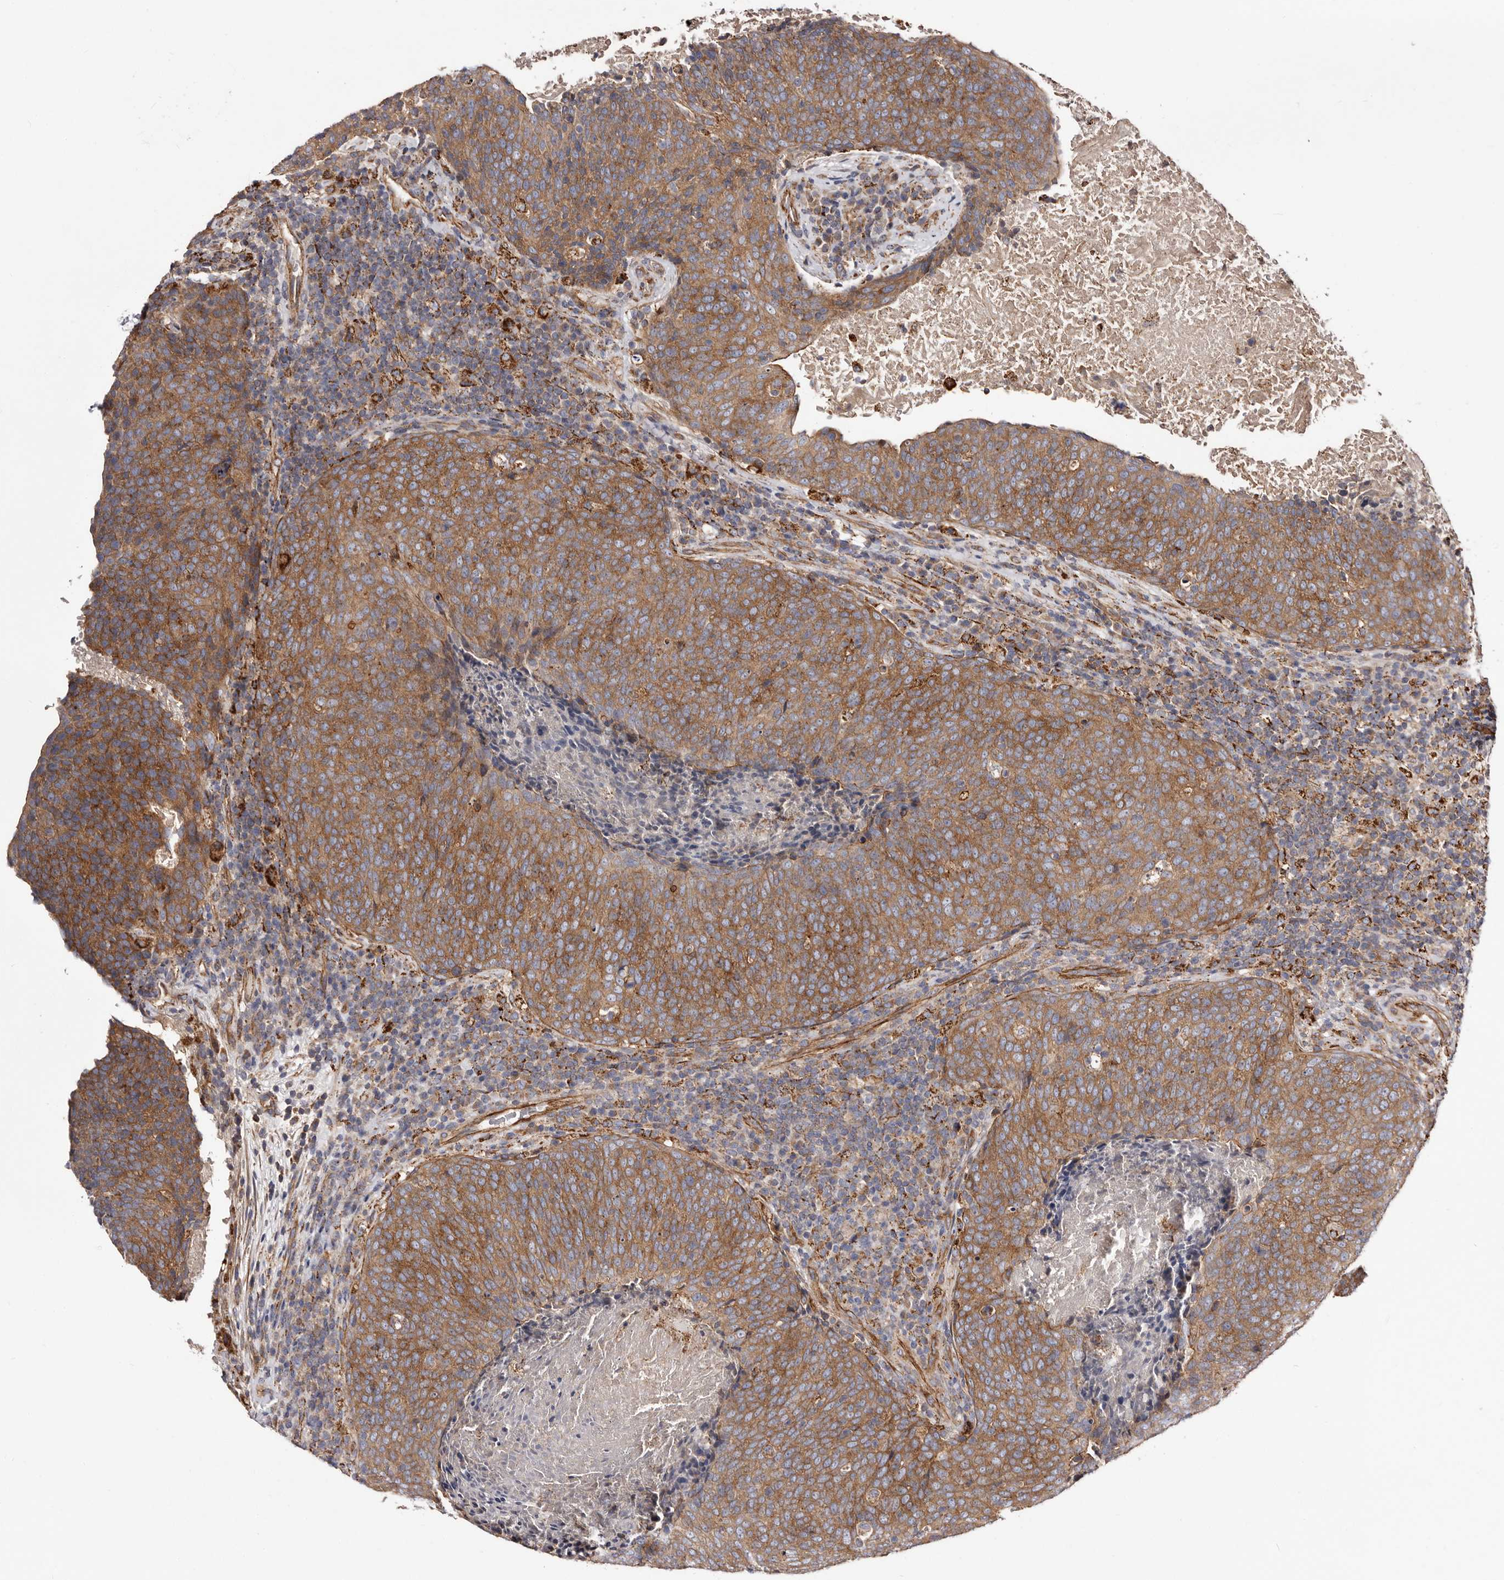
{"staining": {"intensity": "moderate", "quantity": ">75%", "location": "cytoplasmic/membranous"}, "tissue": "head and neck cancer", "cell_type": "Tumor cells", "image_type": "cancer", "snomed": [{"axis": "morphology", "description": "Squamous cell carcinoma, NOS"}, {"axis": "morphology", "description": "Squamous cell carcinoma, metastatic, NOS"}, {"axis": "topography", "description": "Lymph node"}, {"axis": "topography", "description": "Head-Neck"}], "caption": "Head and neck cancer (squamous cell carcinoma) tissue shows moderate cytoplasmic/membranous staining in about >75% of tumor cells", "gene": "LUZP1", "patient": {"sex": "male", "age": 62}}